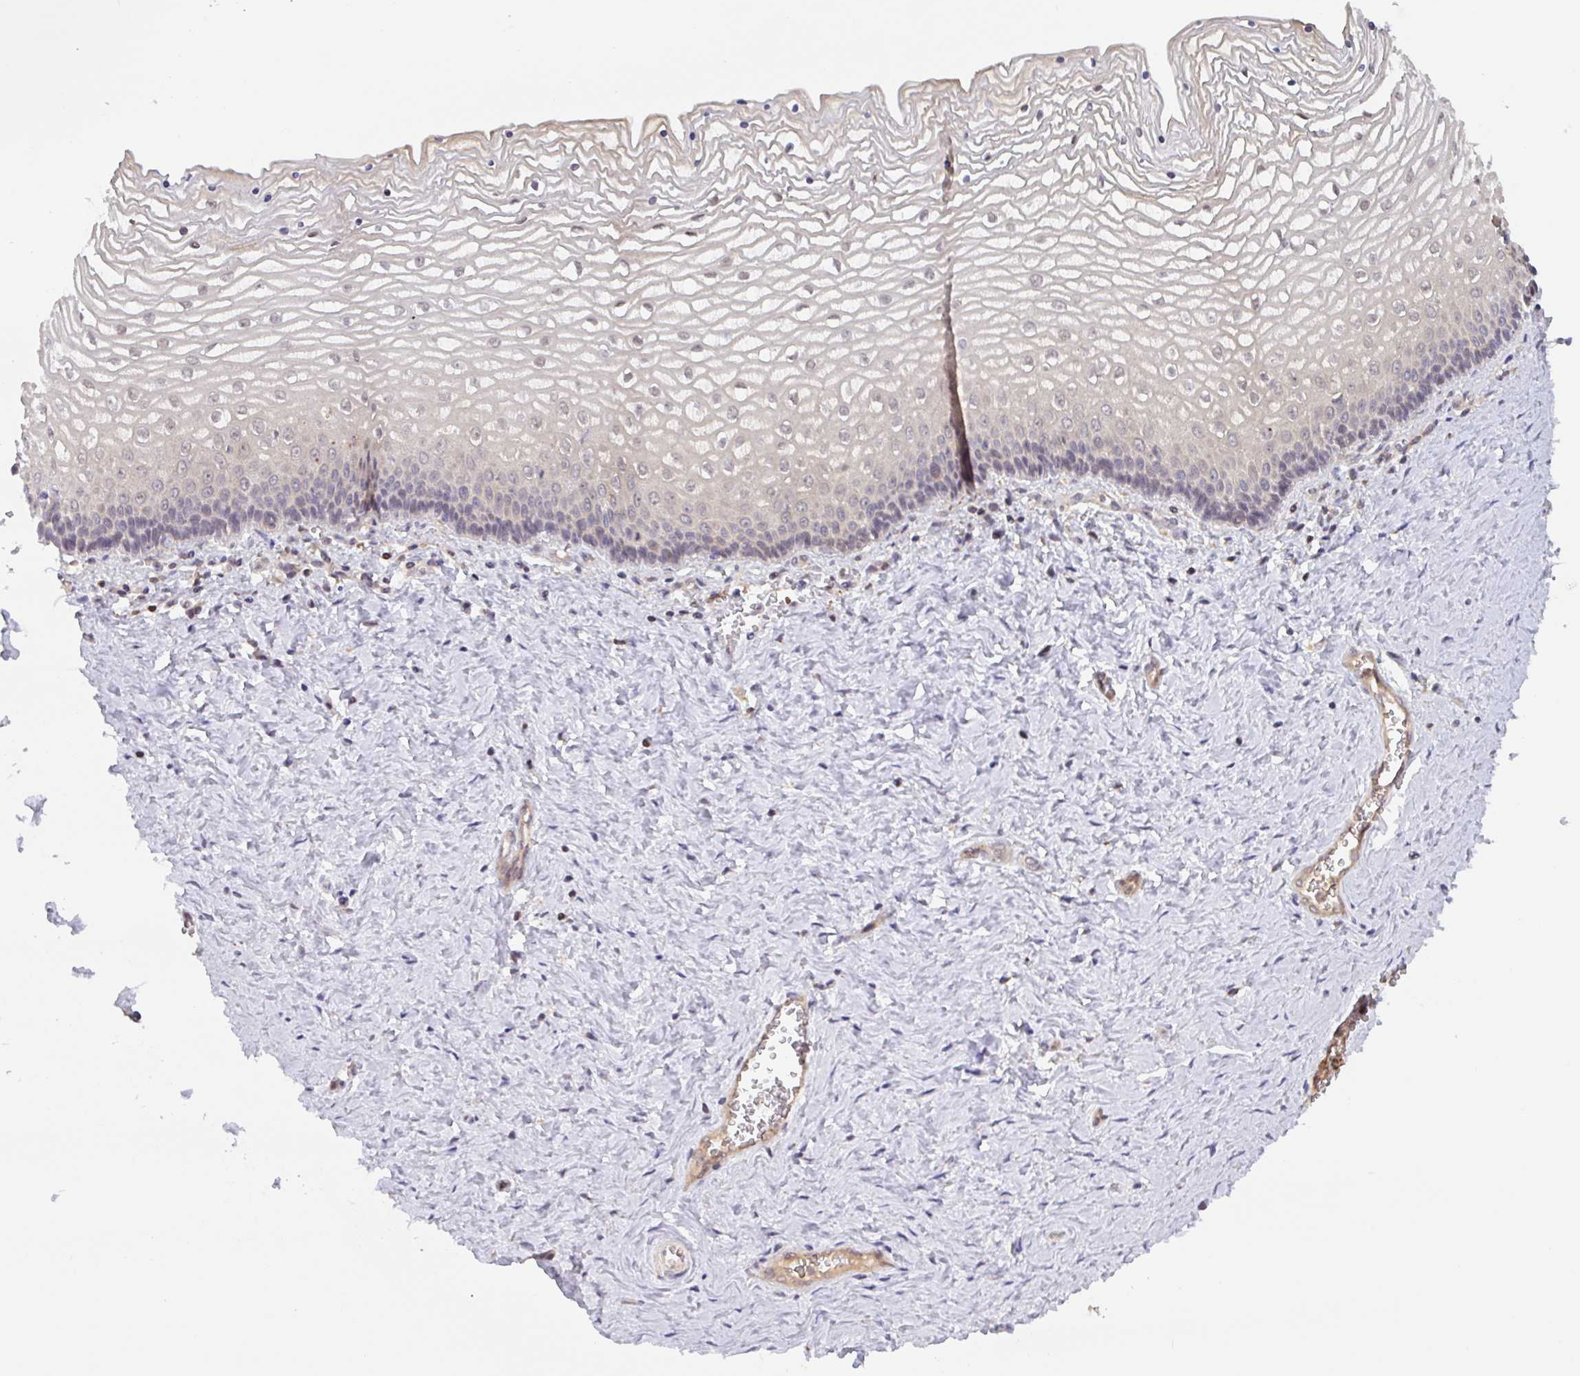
{"staining": {"intensity": "weak", "quantity": "<25%", "location": "cytoplasmic/membranous,nuclear"}, "tissue": "vagina", "cell_type": "Squamous epithelial cells", "image_type": "normal", "snomed": [{"axis": "morphology", "description": "Normal tissue, NOS"}, {"axis": "topography", "description": "Vagina"}], "caption": "Human vagina stained for a protein using IHC reveals no staining in squamous epithelial cells.", "gene": "OTOP2", "patient": {"sex": "female", "age": 45}}